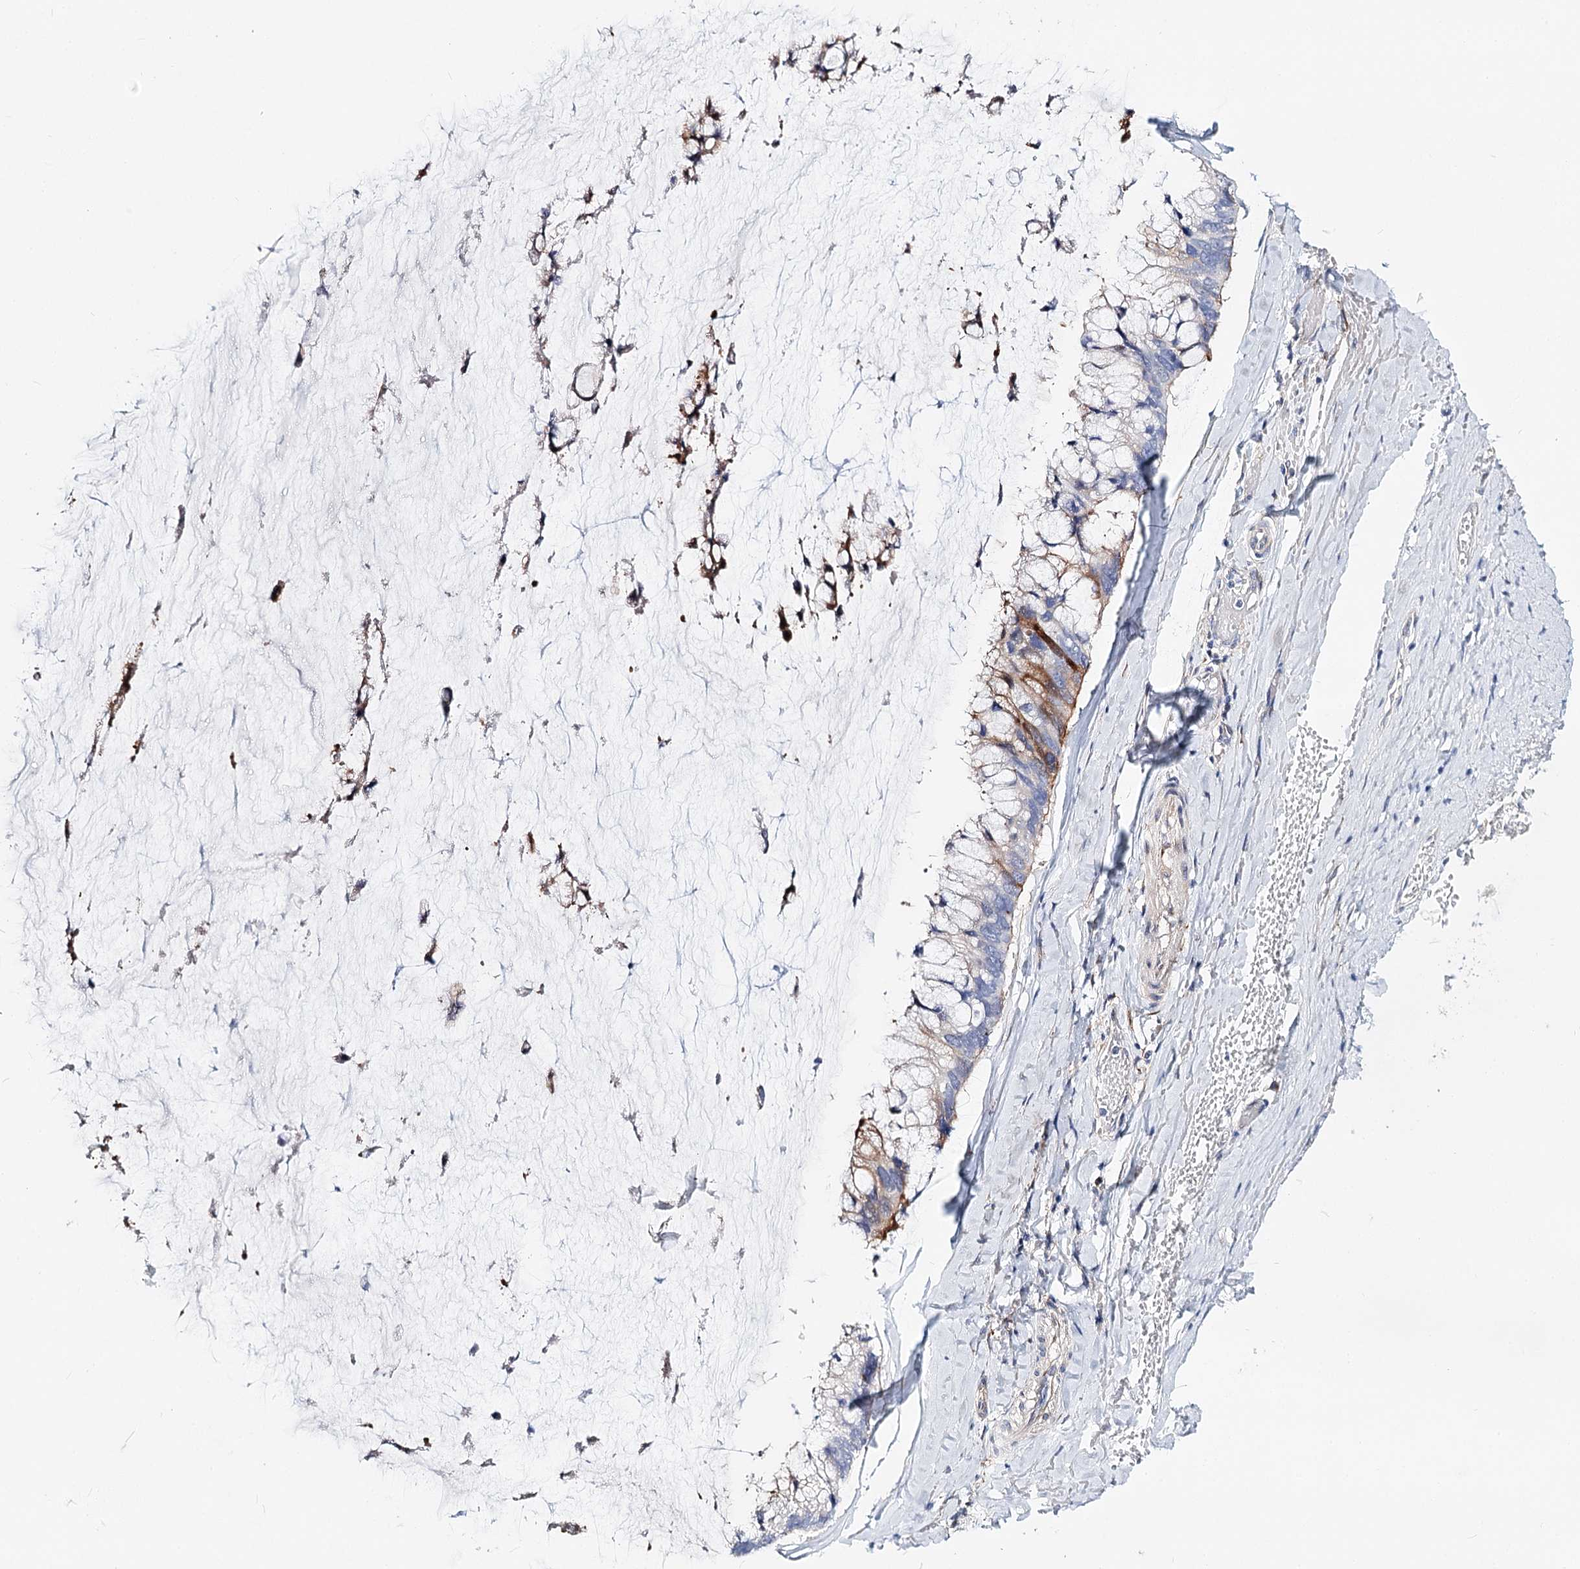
{"staining": {"intensity": "moderate", "quantity": "25%-75%", "location": "cytoplasmic/membranous"}, "tissue": "ovarian cancer", "cell_type": "Tumor cells", "image_type": "cancer", "snomed": [{"axis": "morphology", "description": "Cystadenocarcinoma, mucinous, NOS"}, {"axis": "topography", "description": "Ovary"}], "caption": "Protein analysis of ovarian cancer tissue exhibits moderate cytoplasmic/membranous expression in about 25%-75% of tumor cells.", "gene": "TEX12", "patient": {"sex": "female", "age": 39}}